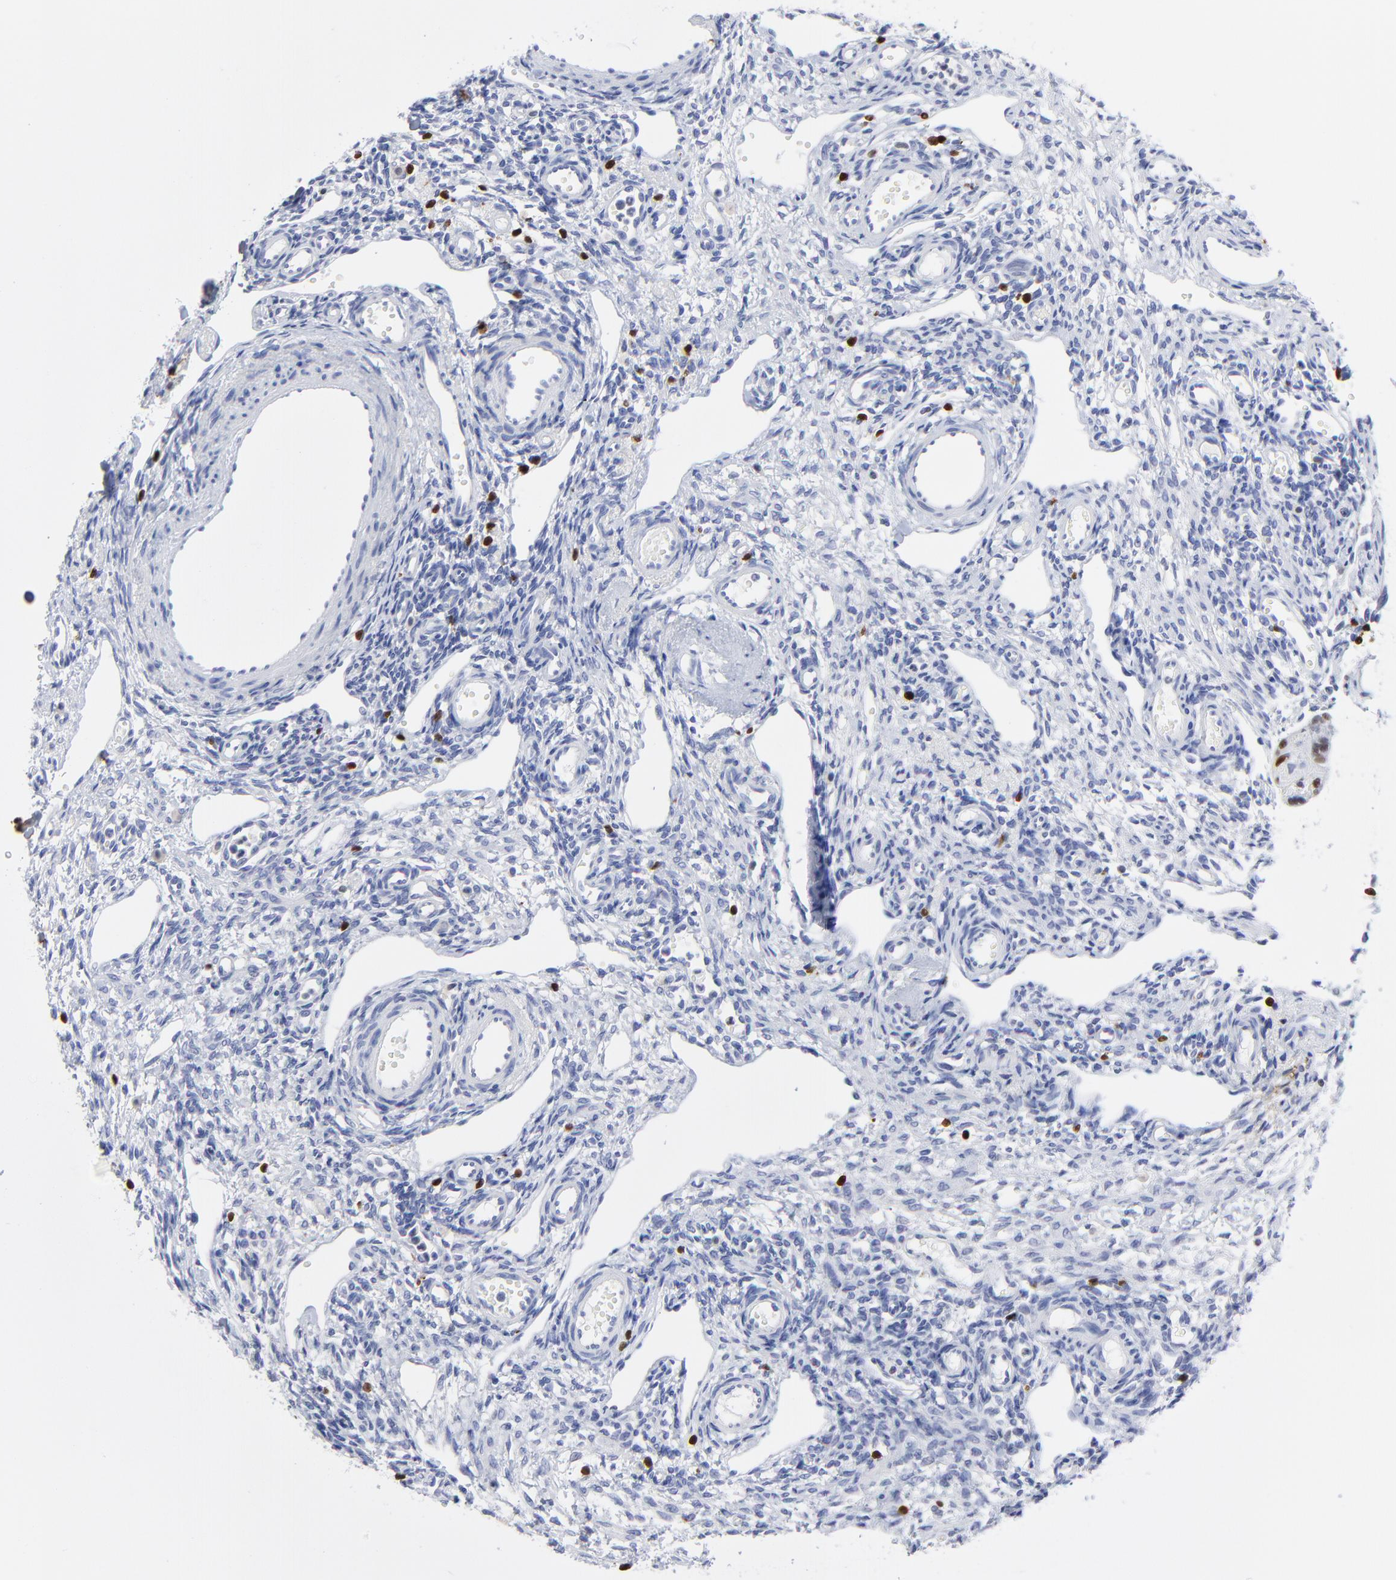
{"staining": {"intensity": "negative", "quantity": "none", "location": "none"}, "tissue": "ovary", "cell_type": "Follicle cells", "image_type": "normal", "snomed": [{"axis": "morphology", "description": "Normal tissue, NOS"}, {"axis": "topography", "description": "Ovary"}], "caption": "This is an immunohistochemistry photomicrograph of unremarkable human ovary. There is no positivity in follicle cells.", "gene": "ZAP70", "patient": {"sex": "female", "age": 33}}